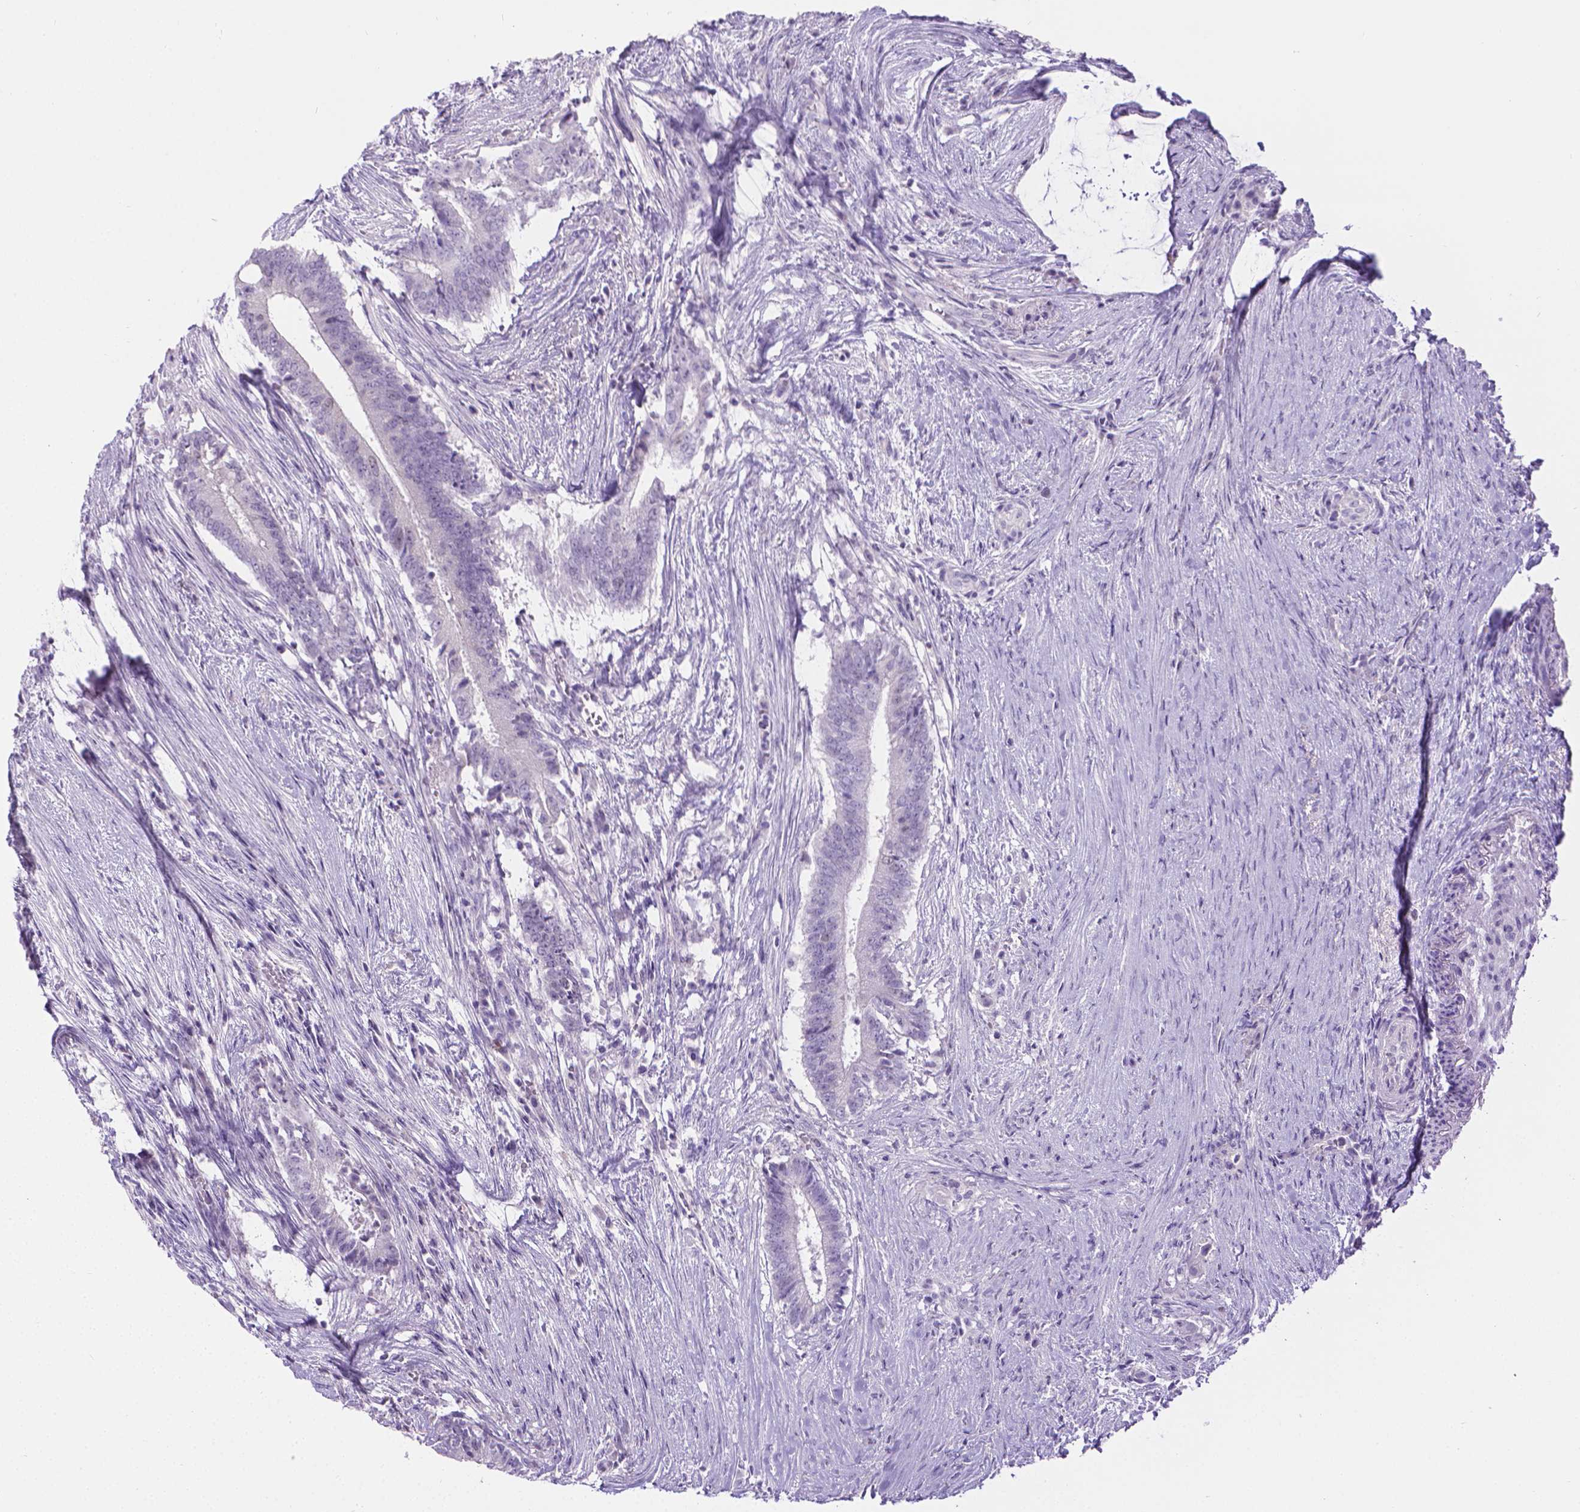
{"staining": {"intensity": "negative", "quantity": "none", "location": "none"}, "tissue": "colorectal cancer", "cell_type": "Tumor cells", "image_type": "cancer", "snomed": [{"axis": "morphology", "description": "Adenocarcinoma, NOS"}, {"axis": "topography", "description": "Colon"}], "caption": "Immunohistochemistry (IHC) histopathology image of adenocarcinoma (colorectal) stained for a protein (brown), which reveals no positivity in tumor cells. (Brightfield microscopy of DAB IHC at high magnification).", "gene": "SPAG6", "patient": {"sex": "female", "age": 43}}